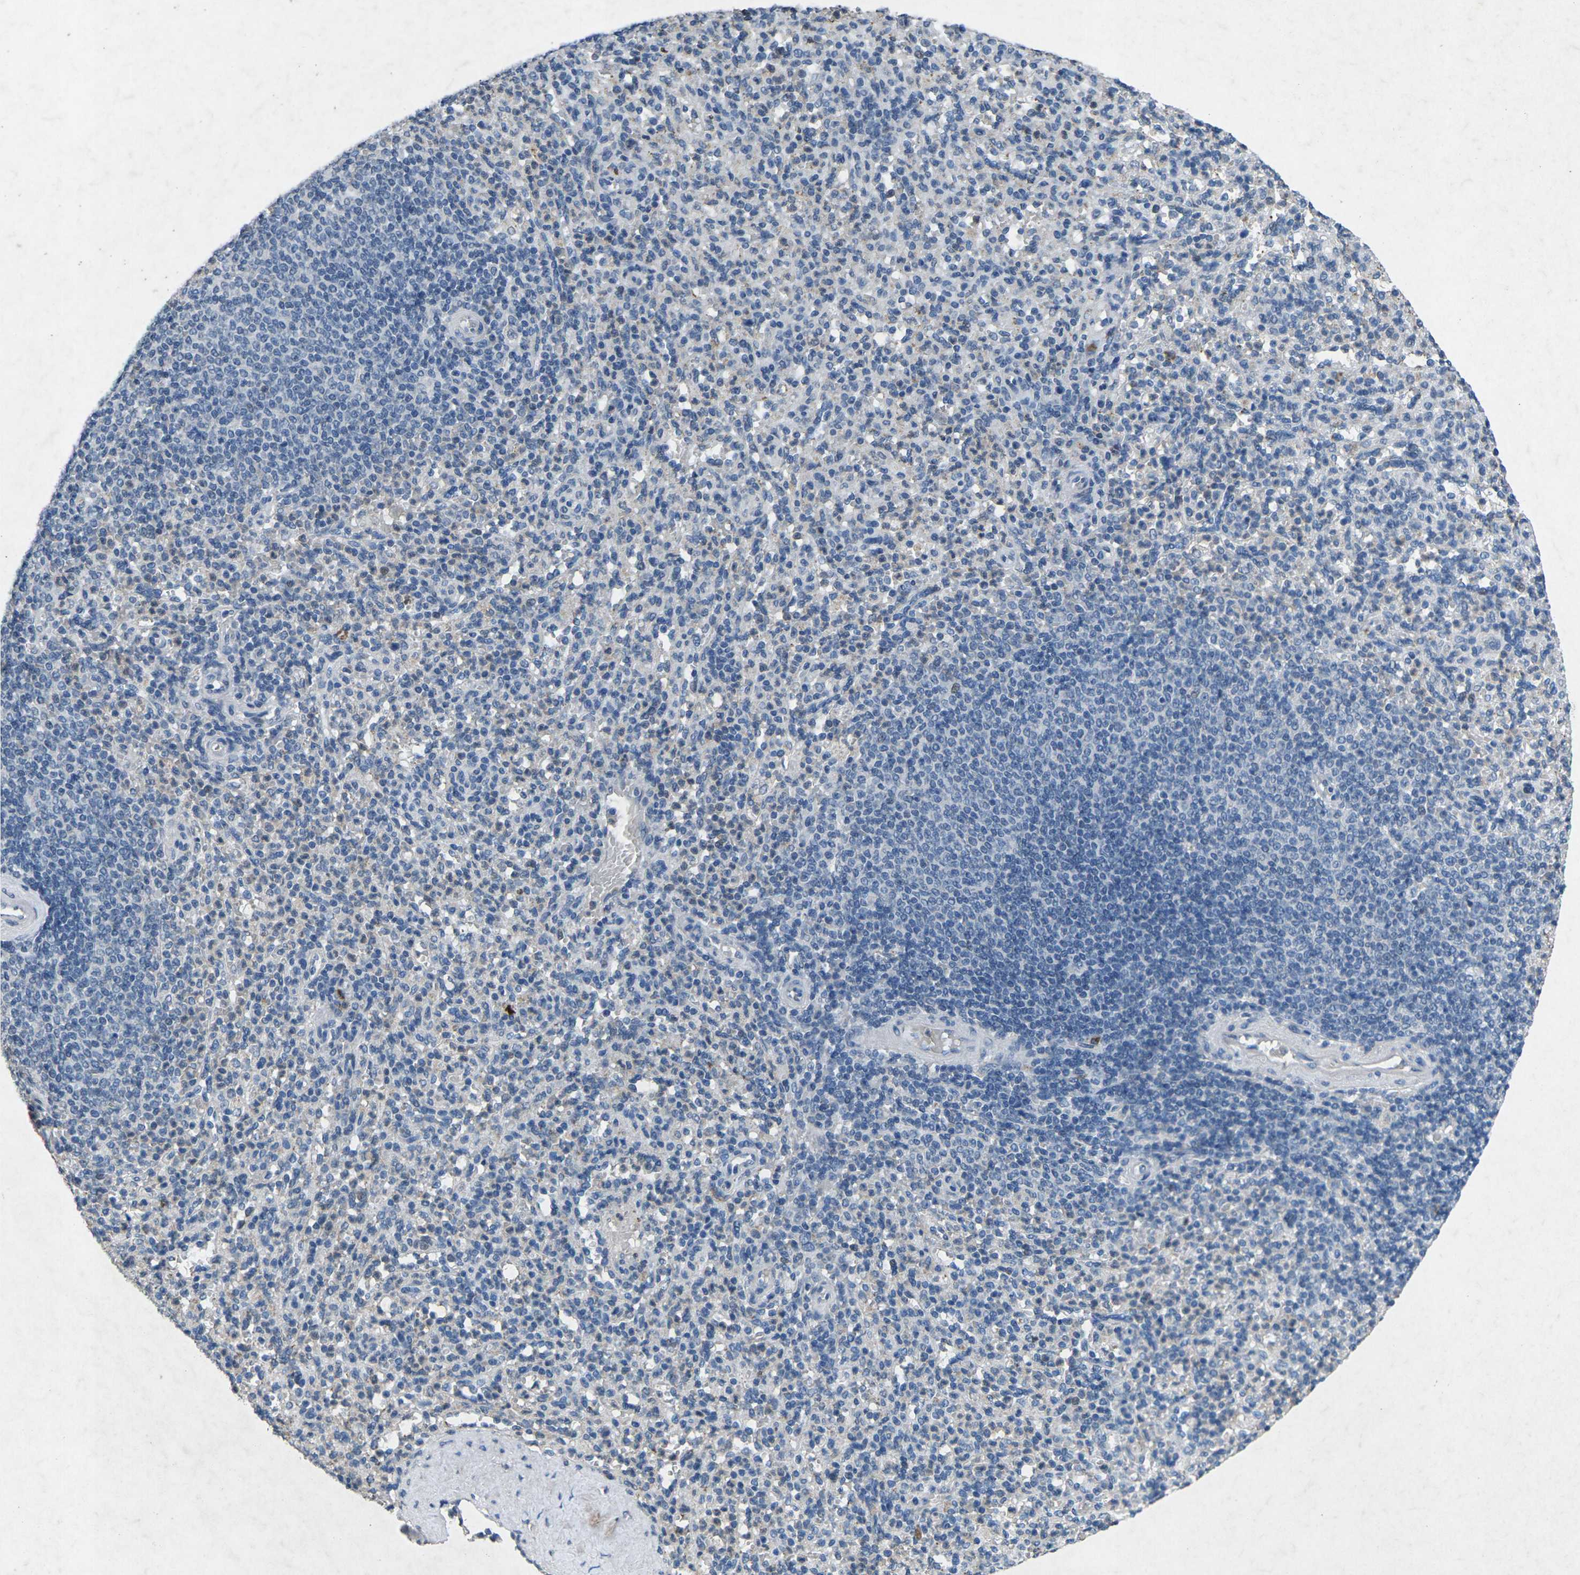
{"staining": {"intensity": "negative", "quantity": "none", "location": "none"}, "tissue": "spleen", "cell_type": "Cells in red pulp", "image_type": "normal", "snomed": [{"axis": "morphology", "description": "Normal tissue, NOS"}, {"axis": "topography", "description": "Spleen"}], "caption": "Immunohistochemistry photomicrograph of benign spleen stained for a protein (brown), which exhibits no staining in cells in red pulp.", "gene": "PLG", "patient": {"sex": "male", "age": 36}}